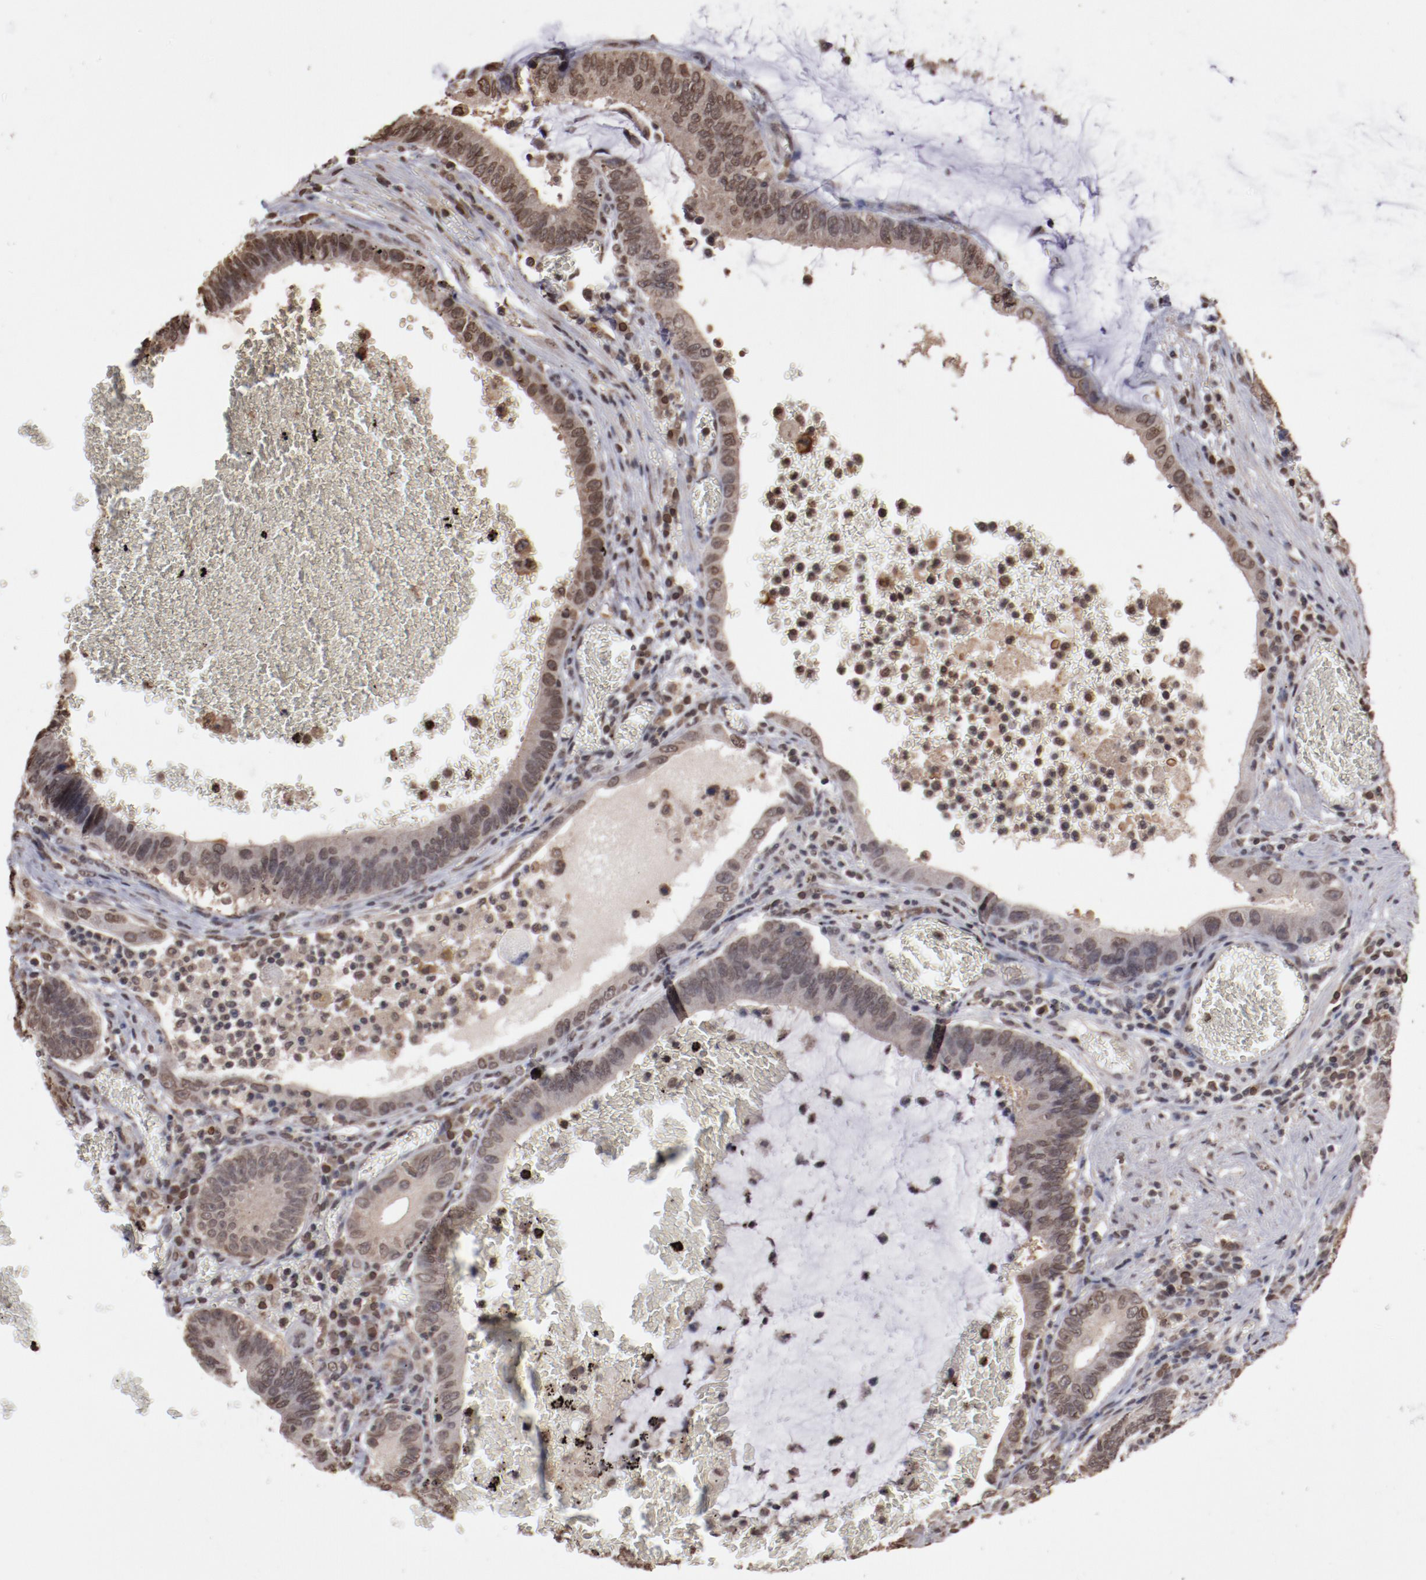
{"staining": {"intensity": "moderate", "quantity": ">75%", "location": "nuclear"}, "tissue": "stomach cancer", "cell_type": "Tumor cells", "image_type": "cancer", "snomed": [{"axis": "morphology", "description": "Adenocarcinoma, NOS"}, {"axis": "topography", "description": "Stomach"}, {"axis": "topography", "description": "Gastric cardia"}], "caption": "Adenocarcinoma (stomach) was stained to show a protein in brown. There is medium levels of moderate nuclear expression in about >75% of tumor cells.", "gene": "AKT1", "patient": {"sex": "male", "age": 59}}